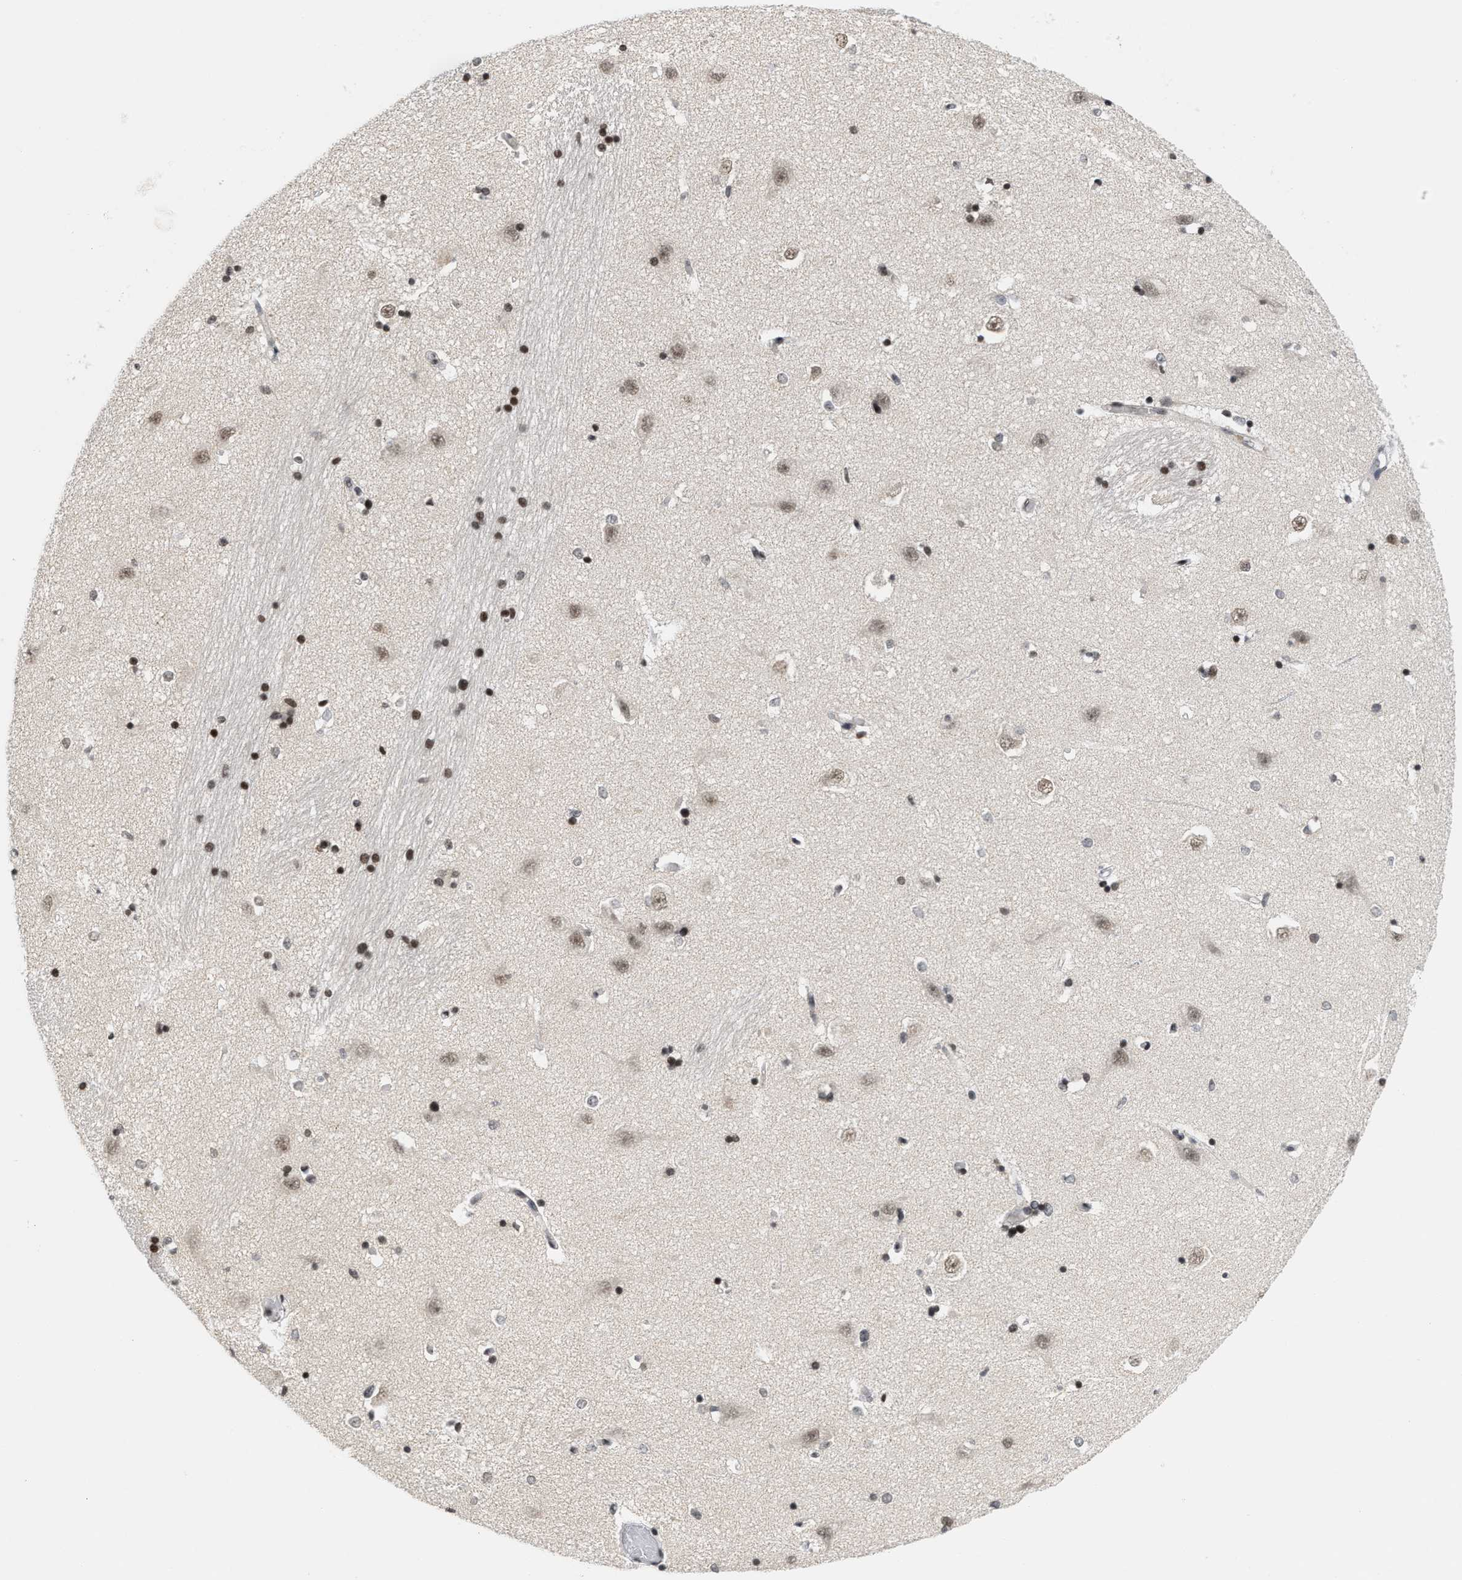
{"staining": {"intensity": "strong", "quantity": "25%-75%", "location": "nuclear"}, "tissue": "hippocampus", "cell_type": "Glial cells", "image_type": "normal", "snomed": [{"axis": "morphology", "description": "Normal tissue, NOS"}, {"axis": "topography", "description": "Hippocampus"}], "caption": "This is a photomicrograph of immunohistochemistry staining of benign hippocampus, which shows strong staining in the nuclear of glial cells.", "gene": "ANKRD6", "patient": {"sex": "male", "age": 45}}